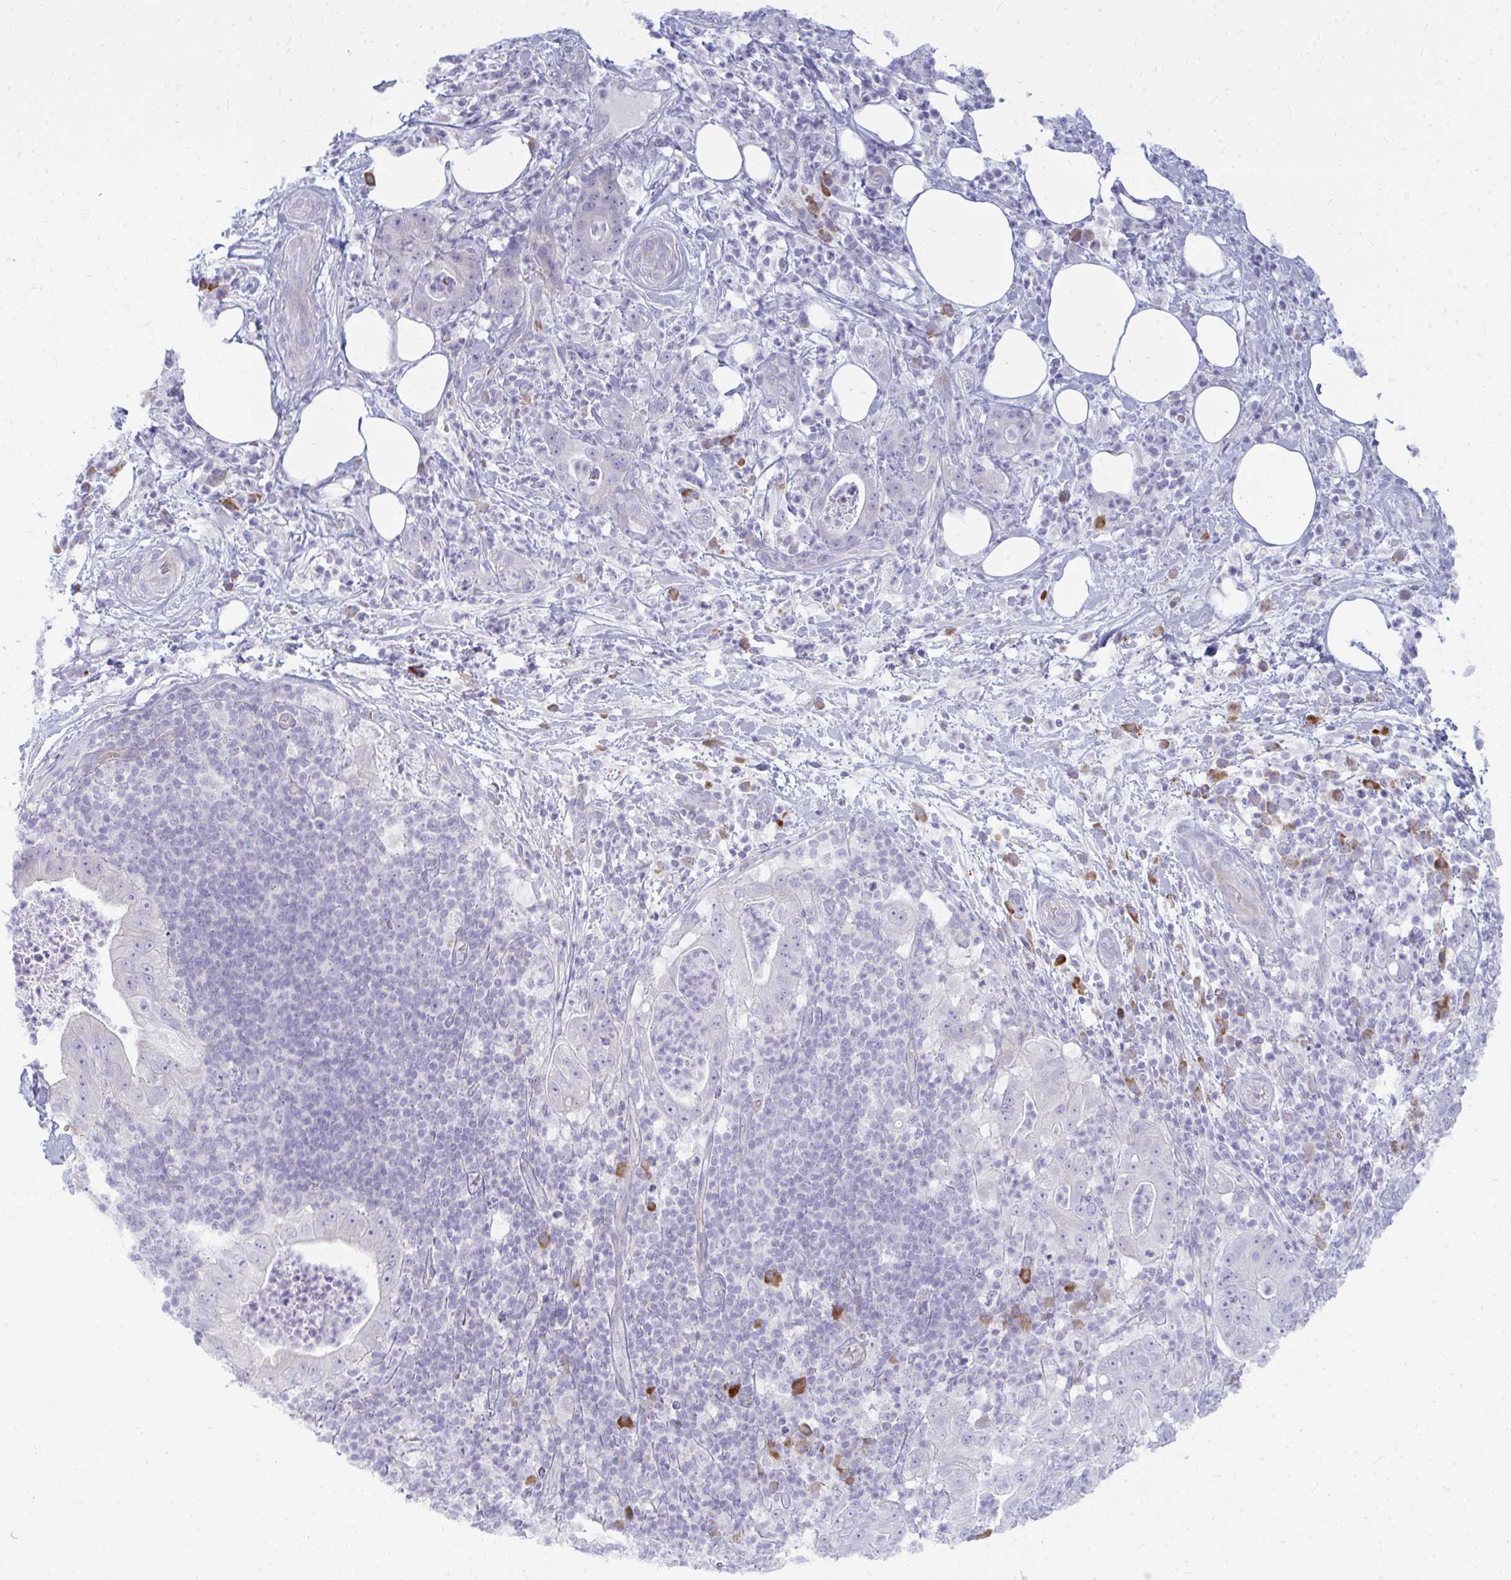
{"staining": {"intensity": "negative", "quantity": "none", "location": "none"}, "tissue": "pancreatic cancer", "cell_type": "Tumor cells", "image_type": "cancer", "snomed": [{"axis": "morphology", "description": "Adenocarcinoma, NOS"}, {"axis": "topography", "description": "Pancreas"}], "caption": "High power microscopy image of an immunohistochemistry (IHC) micrograph of pancreatic adenocarcinoma, revealing no significant expression in tumor cells.", "gene": "TSPEAR", "patient": {"sex": "male", "age": 71}}